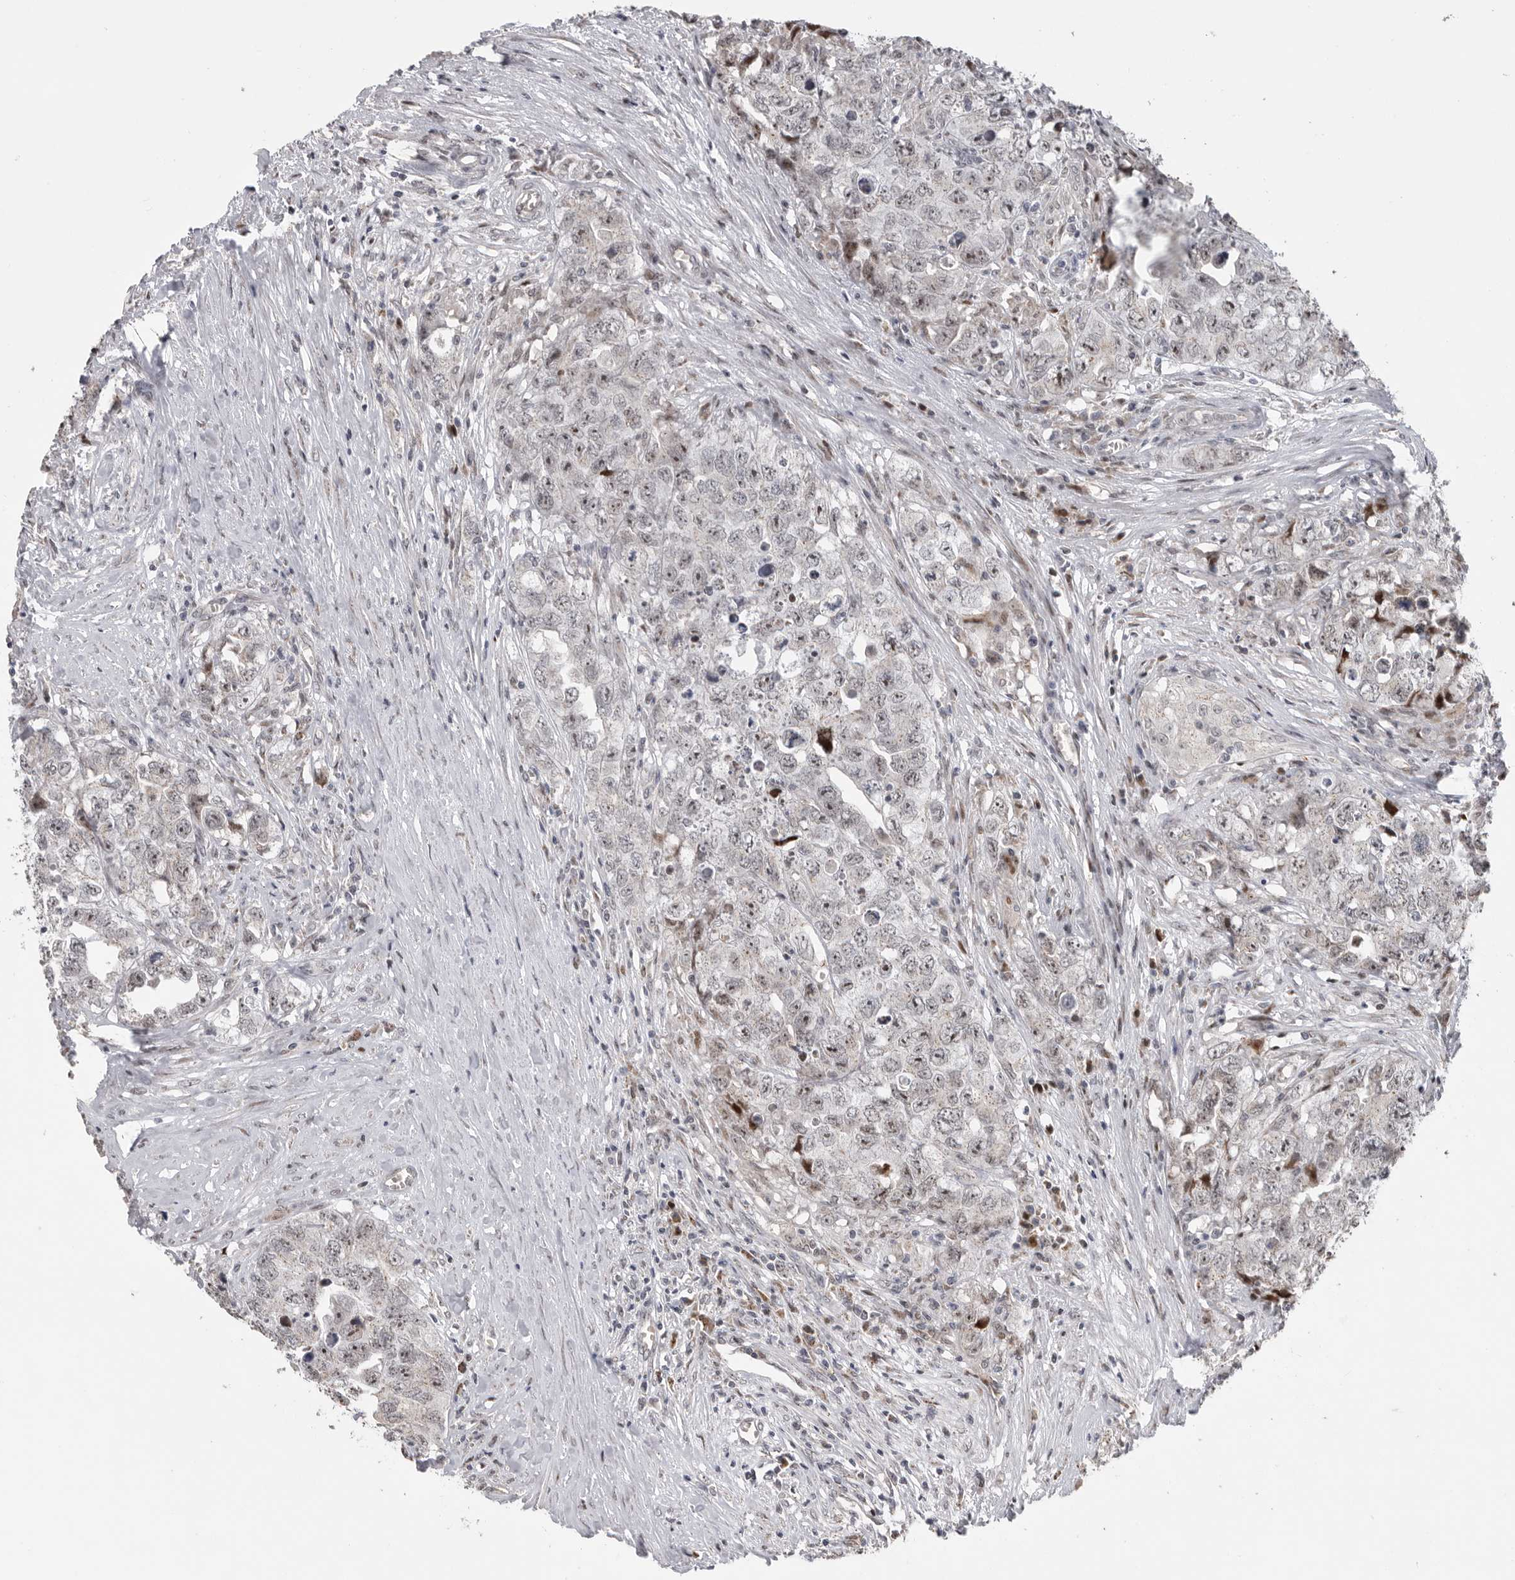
{"staining": {"intensity": "moderate", "quantity": "25%-75%", "location": "nuclear"}, "tissue": "testis cancer", "cell_type": "Tumor cells", "image_type": "cancer", "snomed": [{"axis": "morphology", "description": "Seminoma, NOS"}, {"axis": "morphology", "description": "Carcinoma, Embryonal, NOS"}, {"axis": "topography", "description": "Testis"}], "caption": "The histopathology image shows immunohistochemical staining of testis cancer. There is moderate nuclear expression is present in approximately 25%-75% of tumor cells. (Stains: DAB (3,3'-diaminobenzidine) in brown, nuclei in blue, Microscopy: brightfield microscopy at high magnification).", "gene": "PCMTD1", "patient": {"sex": "male", "age": 43}}